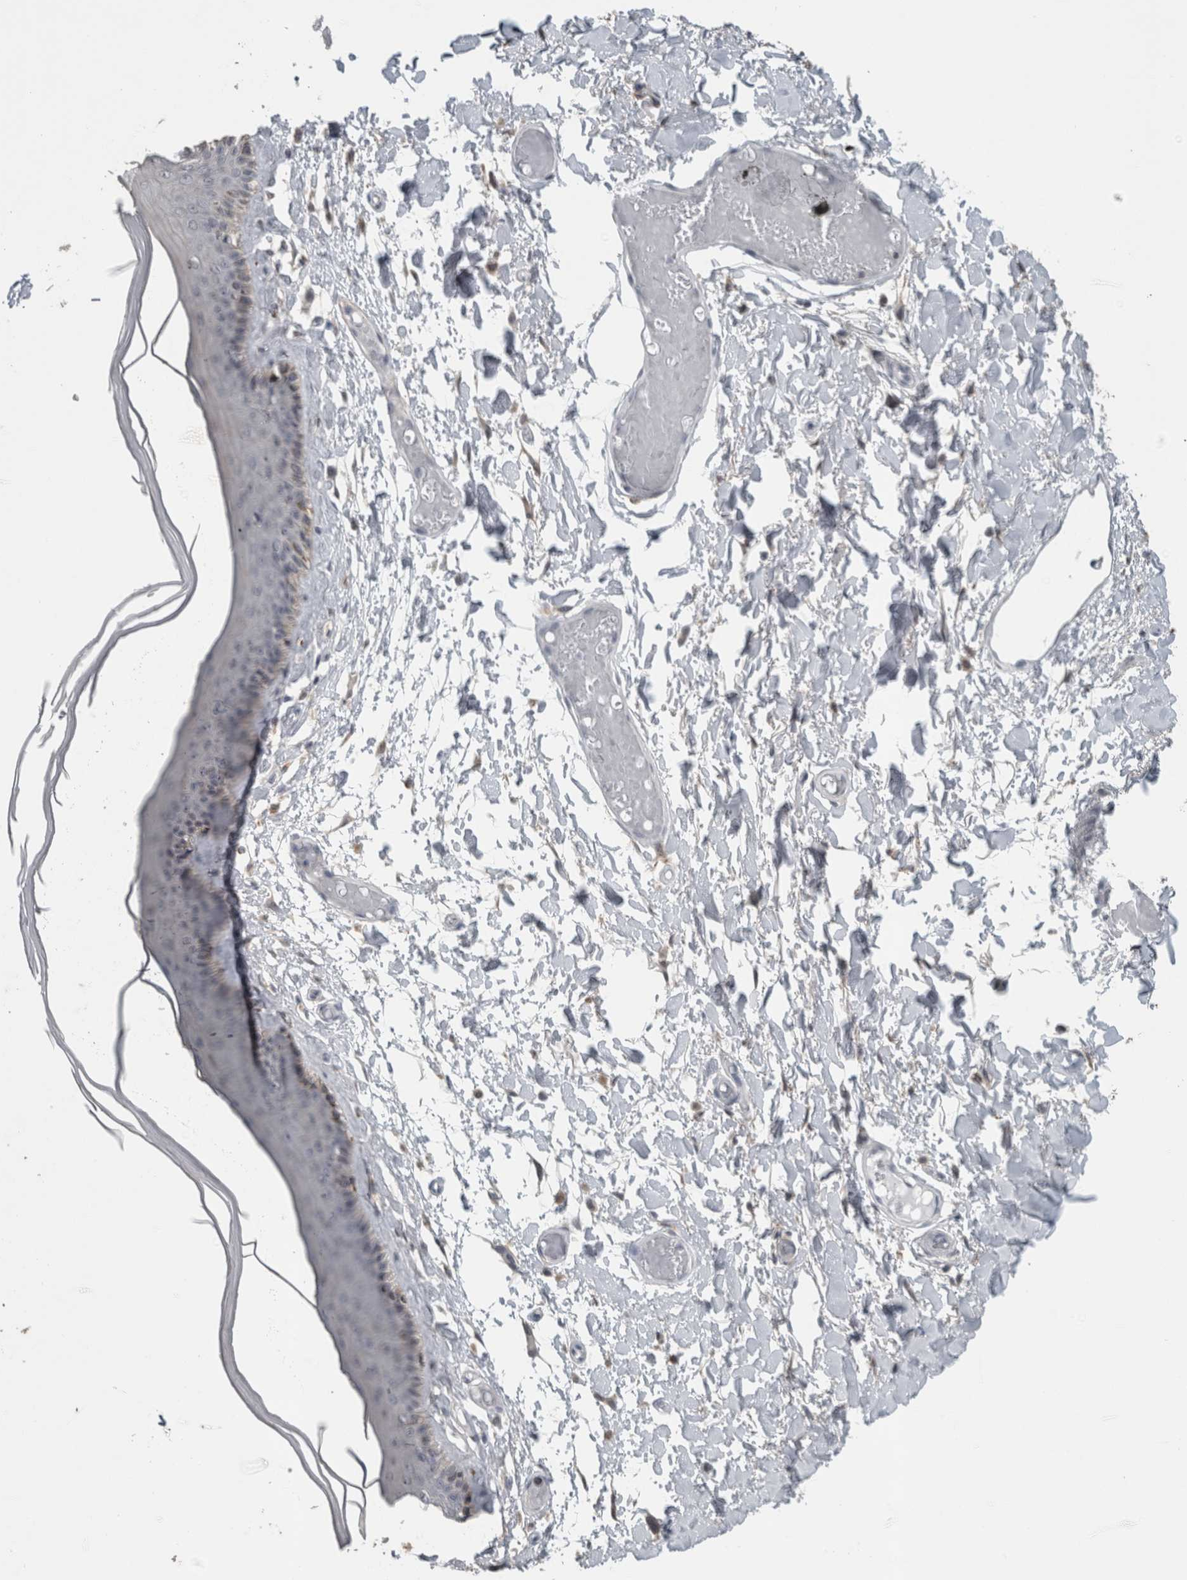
{"staining": {"intensity": "moderate", "quantity": "<25%", "location": "cytoplasmic/membranous"}, "tissue": "skin", "cell_type": "Epidermal cells", "image_type": "normal", "snomed": [{"axis": "morphology", "description": "Normal tissue, NOS"}, {"axis": "topography", "description": "Vulva"}], "caption": "Skin stained with immunohistochemistry (IHC) exhibits moderate cytoplasmic/membranous expression in approximately <25% of epidermal cells.", "gene": "ACSF2", "patient": {"sex": "female", "age": 73}}